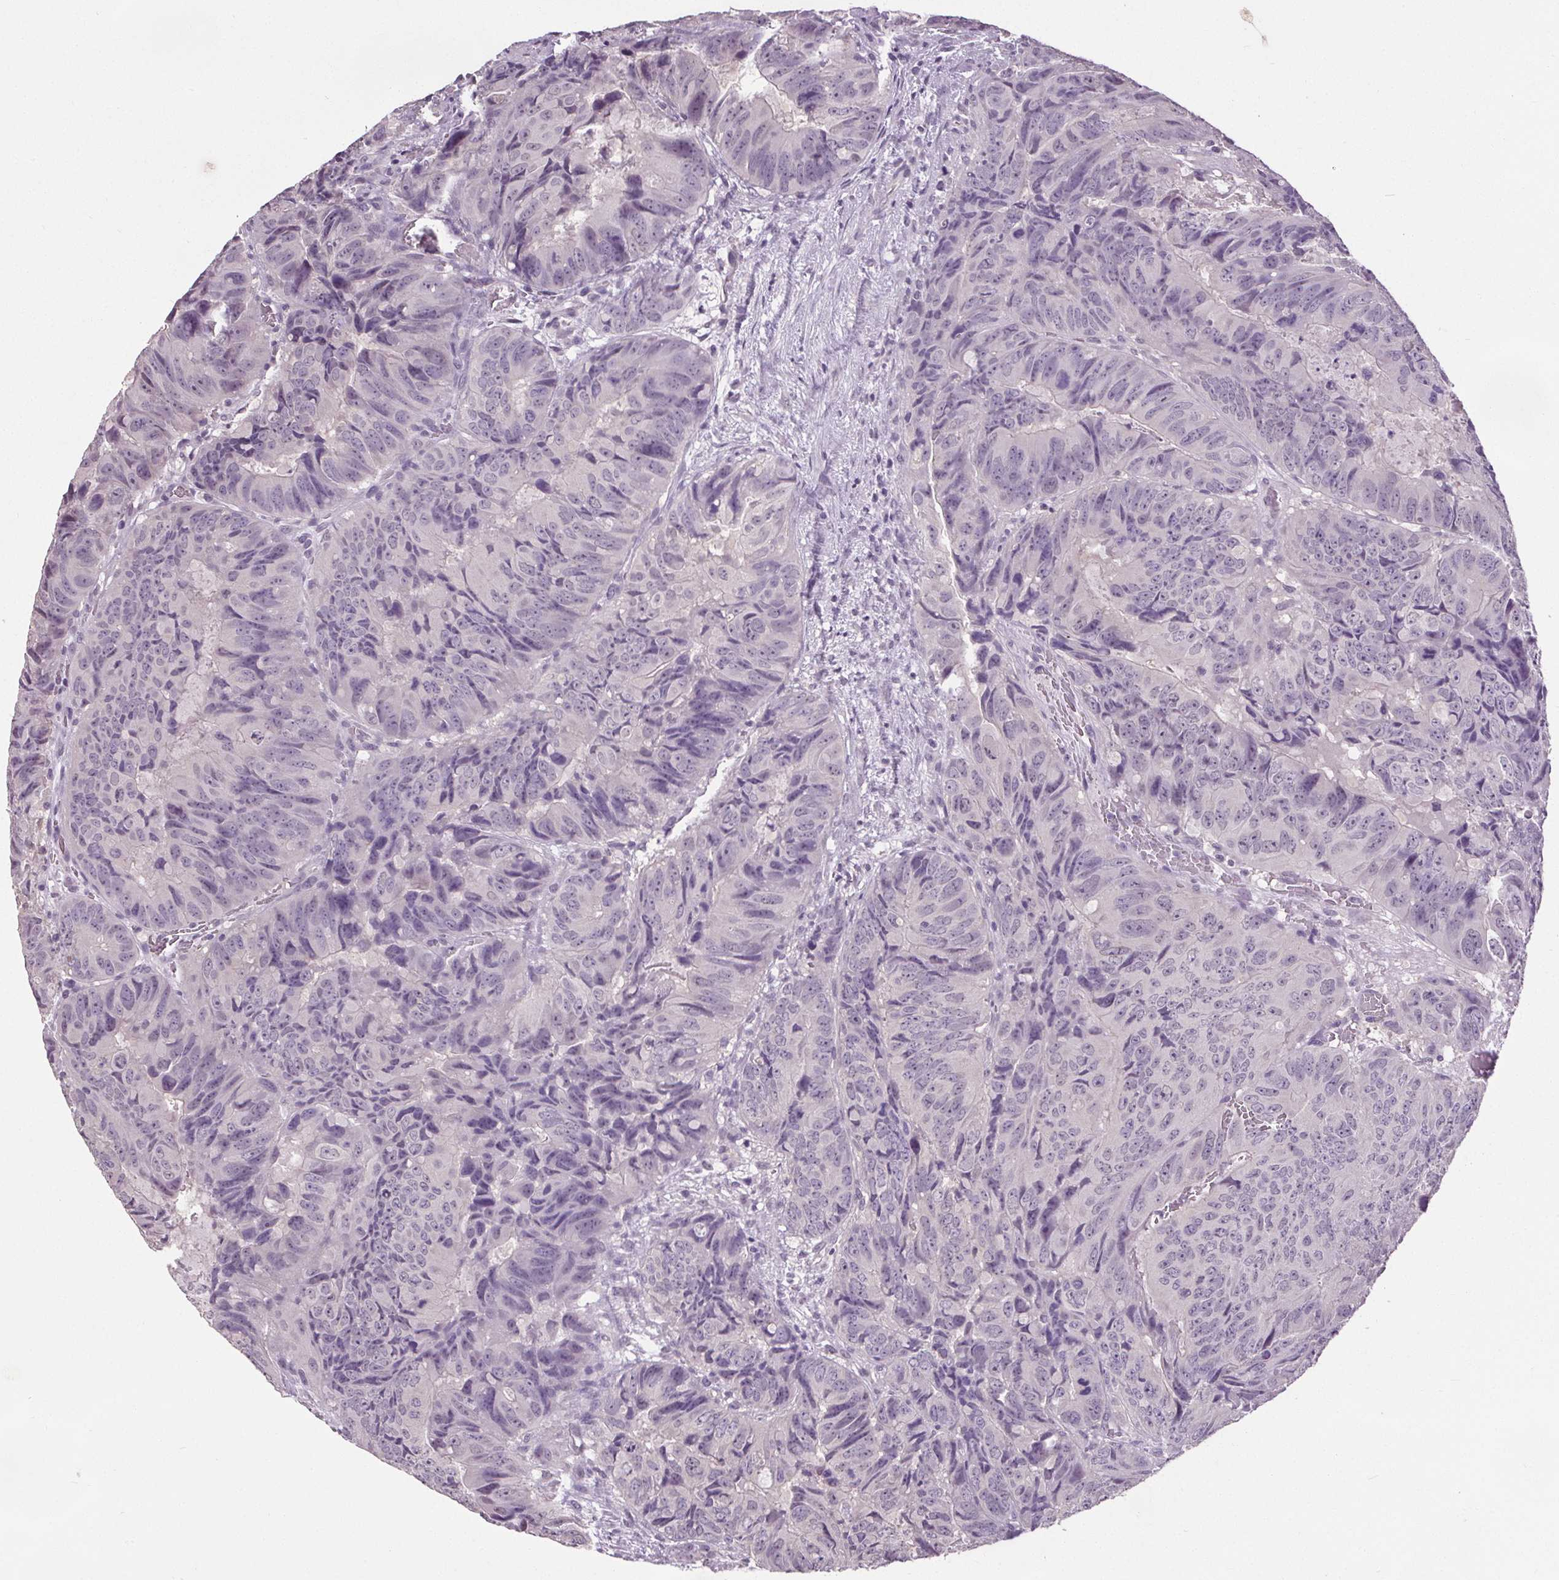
{"staining": {"intensity": "negative", "quantity": "none", "location": "none"}, "tissue": "colorectal cancer", "cell_type": "Tumor cells", "image_type": "cancer", "snomed": [{"axis": "morphology", "description": "Adenocarcinoma, NOS"}, {"axis": "topography", "description": "Colon"}], "caption": "Tumor cells show no significant protein staining in colorectal cancer. (DAB IHC with hematoxylin counter stain).", "gene": "SLC2A9", "patient": {"sex": "male", "age": 79}}